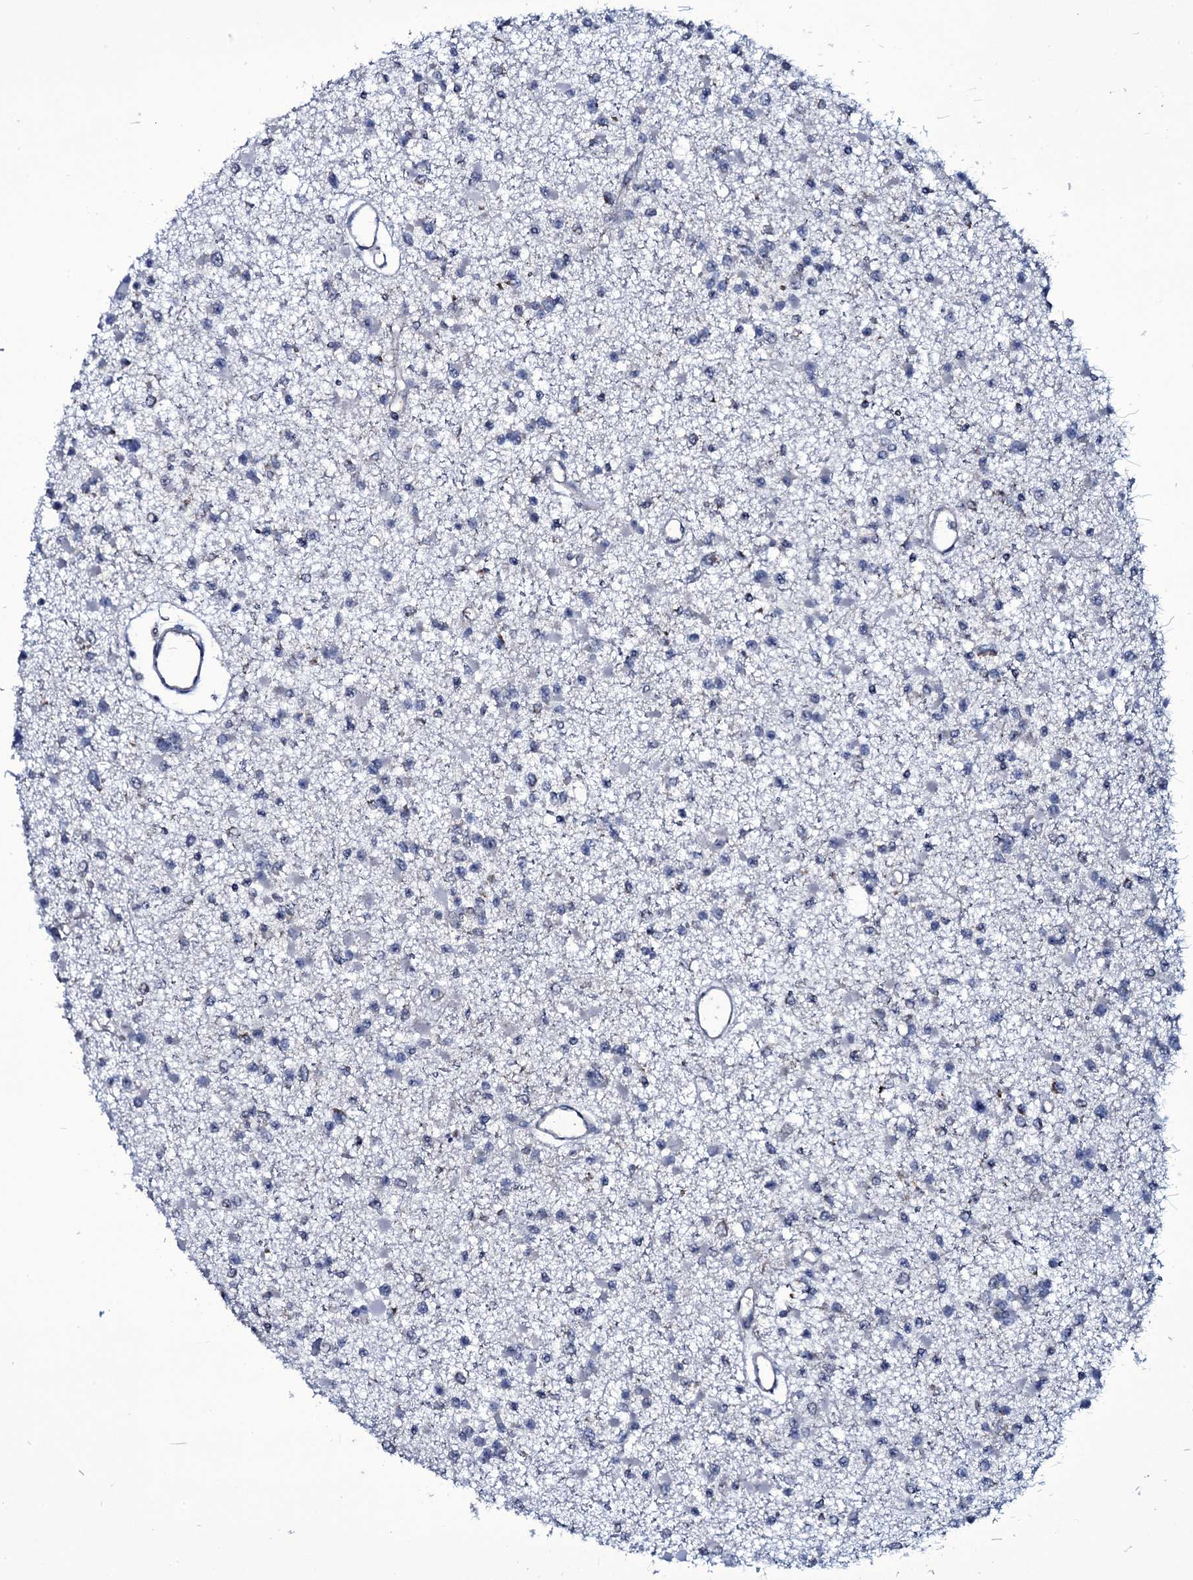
{"staining": {"intensity": "negative", "quantity": "none", "location": "none"}, "tissue": "glioma", "cell_type": "Tumor cells", "image_type": "cancer", "snomed": [{"axis": "morphology", "description": "Glioma, malignant, Low grade"}, {"axis": "topography", "description": "Brain"}], "caption": "This is a image of IHC staining of glioma, which shows no staining in tumor cells. Brightfield microscopy of immunohistochemistry (IHC) stained with DAB (brown) and hematoxylin (blue), captured at high magnification.", "gene": "WIPF3", "patient": {"sex": "female", "age": 22}}